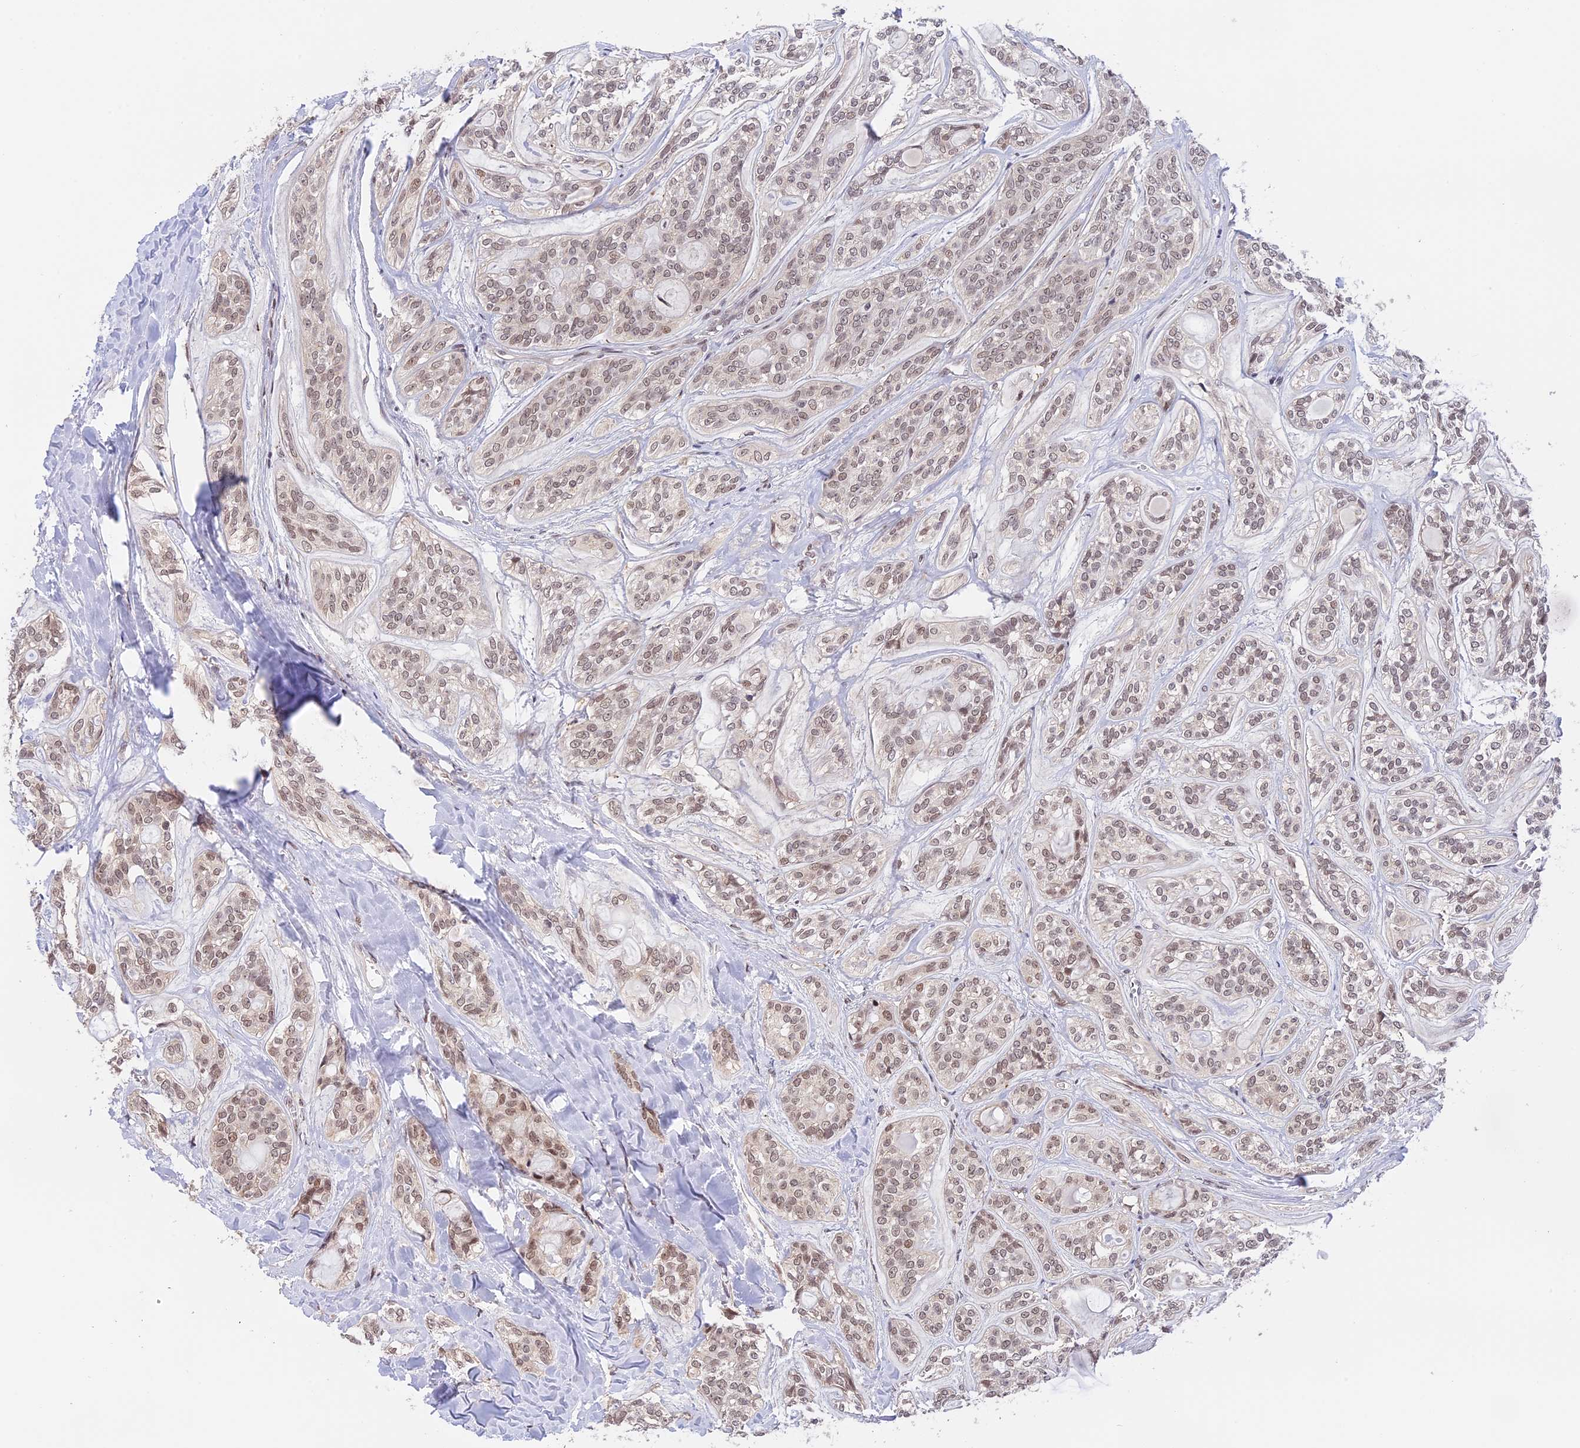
{"staining": {"intensity": "weak", "quantity": "25%-75%", "location": "nuclear"}, "tissue": "head and neck cancer", "cell_type": "Tumor cells", "image_type": "cancer", "snomed": [{"axis": "morphology", "description": "Adenocarcinoma, NOS"}, {"axis": "topography", "description": "Head-Neck"}], "caption": "A low amount of weak nuclear positivity is identified in about 25%-75% of tumor cells in head and neck cancer tissue.", "gene": "POLR2C", "patient": {"sex": "male", "age": 66}}